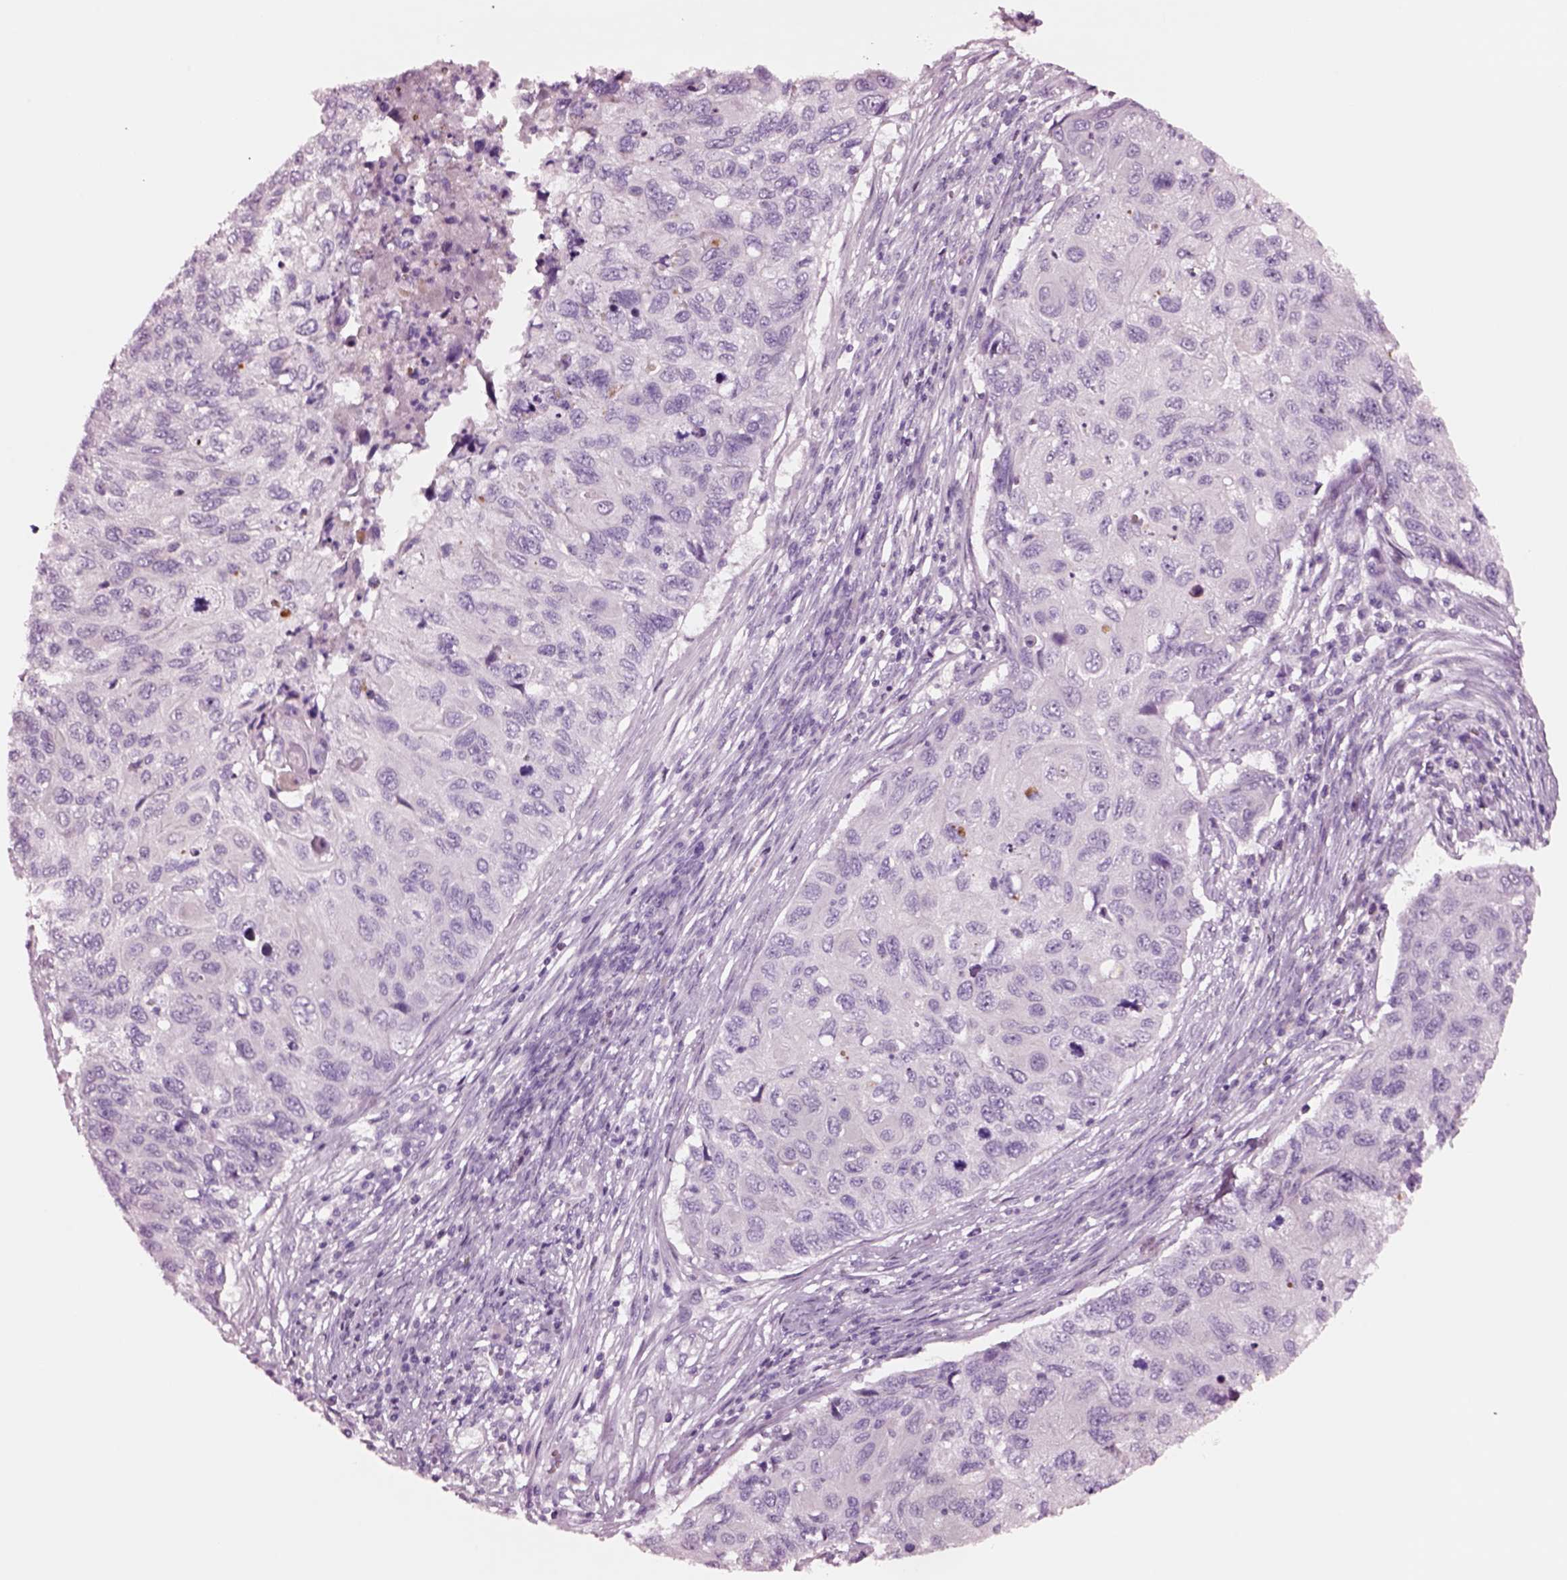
{"staining": {"intensity": "negative", "quantity": "none", "location": "none"}, "tissue": "cervical cancer", "cell_type": "Tumor cells", "image_type": "cancer", "snomed": [{"axis": "morphology", "description": "Squamous cell carcinoma, NOS"}, {"axis": "topography", "description": "Cervix"}], "caption": "High power microscopy micrograph of an IHC photomicrograph of cervical cancer (squamous cell carcinoma), revealing no significant positivity in tumor cells.", "gene": "NMRK2", "patient": {"sex": "female", "age": 70}}